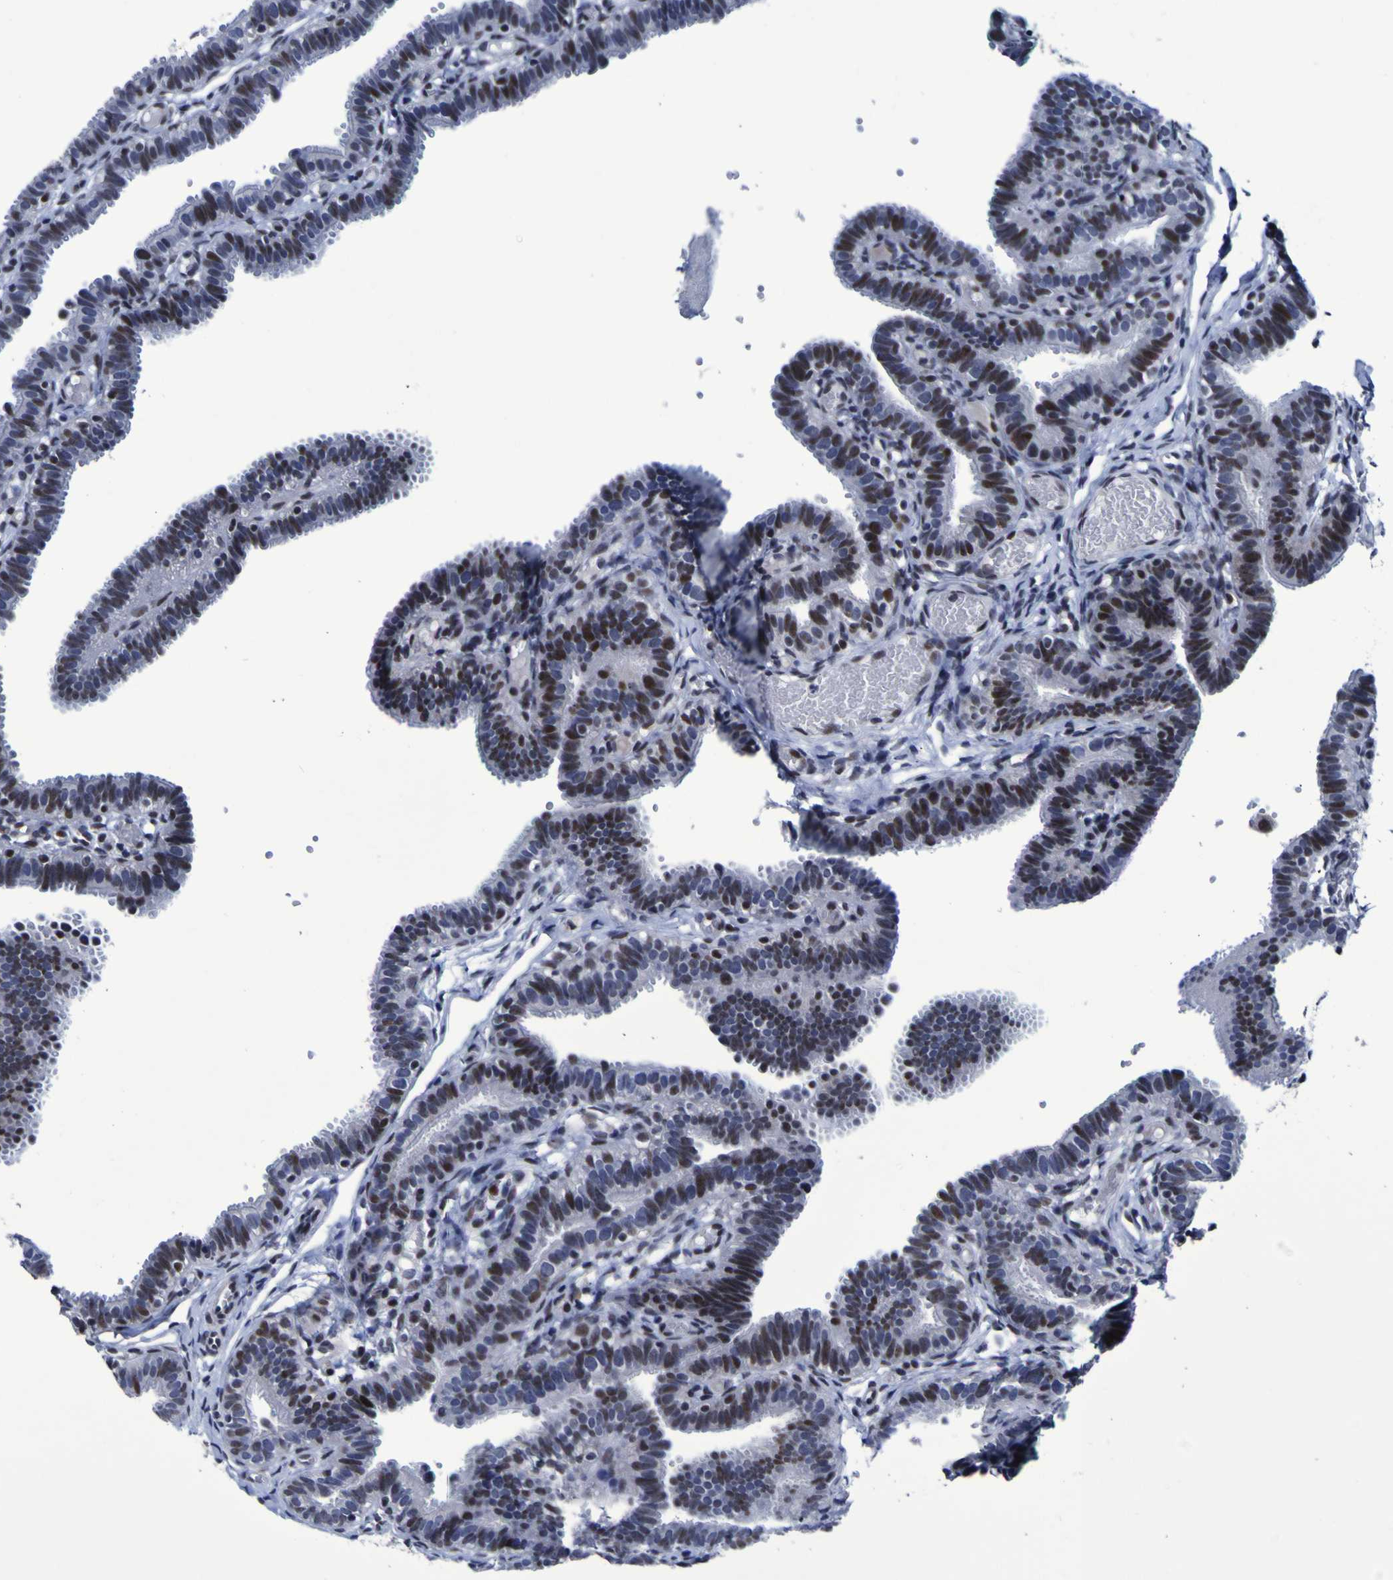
{"staining": {"intensity": "weak", "quantity": "25%-75%", "location": "nuclear"}, "tissue": "fallopian tube", "cell_type": "Glandular cells", "image_type": "normal", "snomed": [{"axis": "morphology", "description": "Normal tissue, NOS"}, {"axis": "topography", "description": "Fallopian tube"}, {"axis": "topography", "description": "Placenta"}], "caption": "DAB (3,3'-diaminobenzidine) immunohistochemical staining of unremarkable human fallopian tube demonstrates weak nuclear protein positivity in approximately 25%-75% of glandular cells. Nuclei are stained in blue.", "gene": "MBD3", "patient": {"sex": "female", "age": 34}}